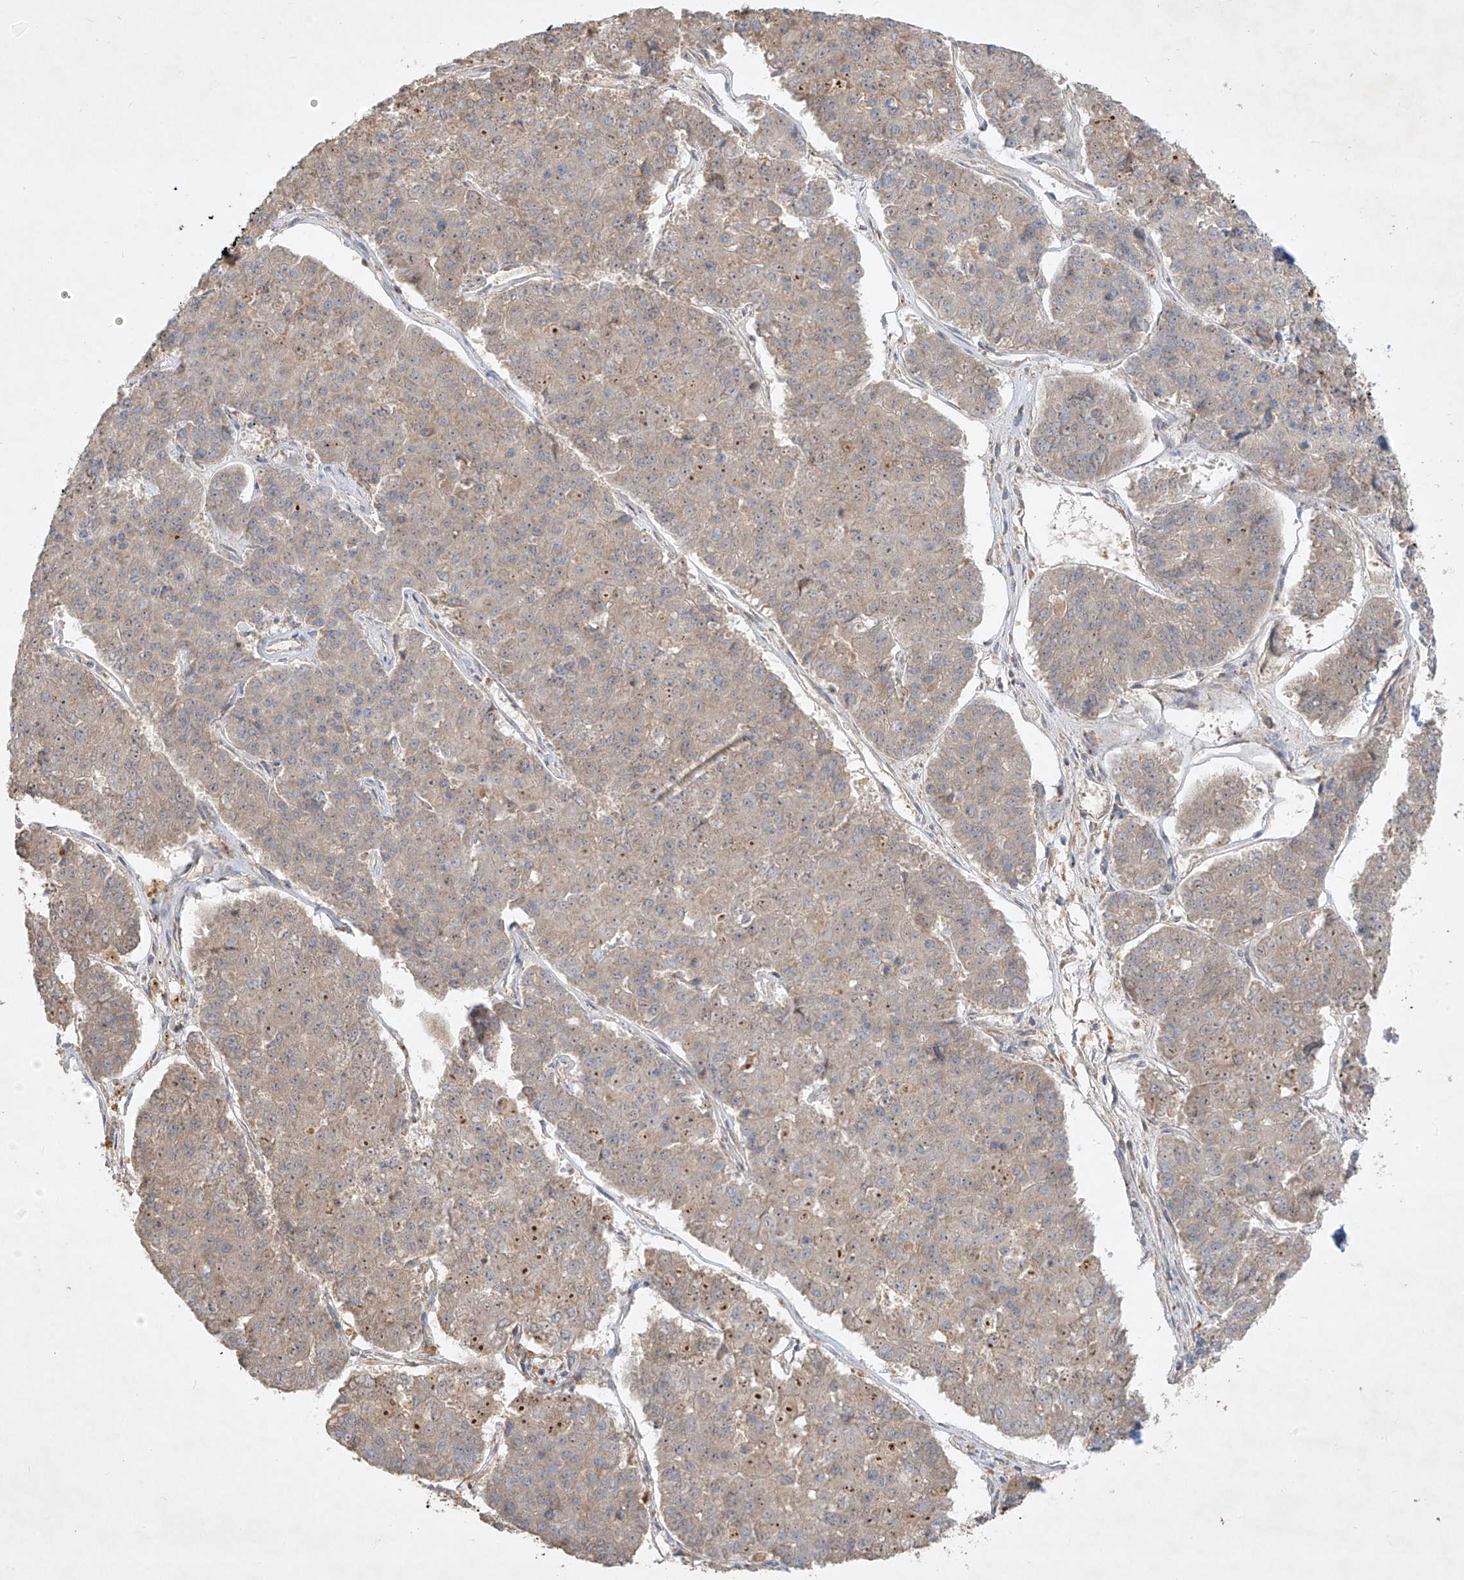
{"staining": {"intensity": "weak", "quantity": "<25%", "location": "cytoplasmic/membranous"}, "tissue": "pancreatic cancer", "cell_type": "Tumor cells", "image_type": "cancer", "snomed": [{"axis": "morphology", "description": "Adenocarcinoma, NOS"}, {"axis": "topography", "description": "Pancreas"}], "caption": "This is a histopathology image of immunohistochemistry staining of pancreatic cancer (adenocarcinoma), which shows no positivity in tumor cells.", "gene": "KPNA7", "patient": {"sex": "male", "age": 50}}